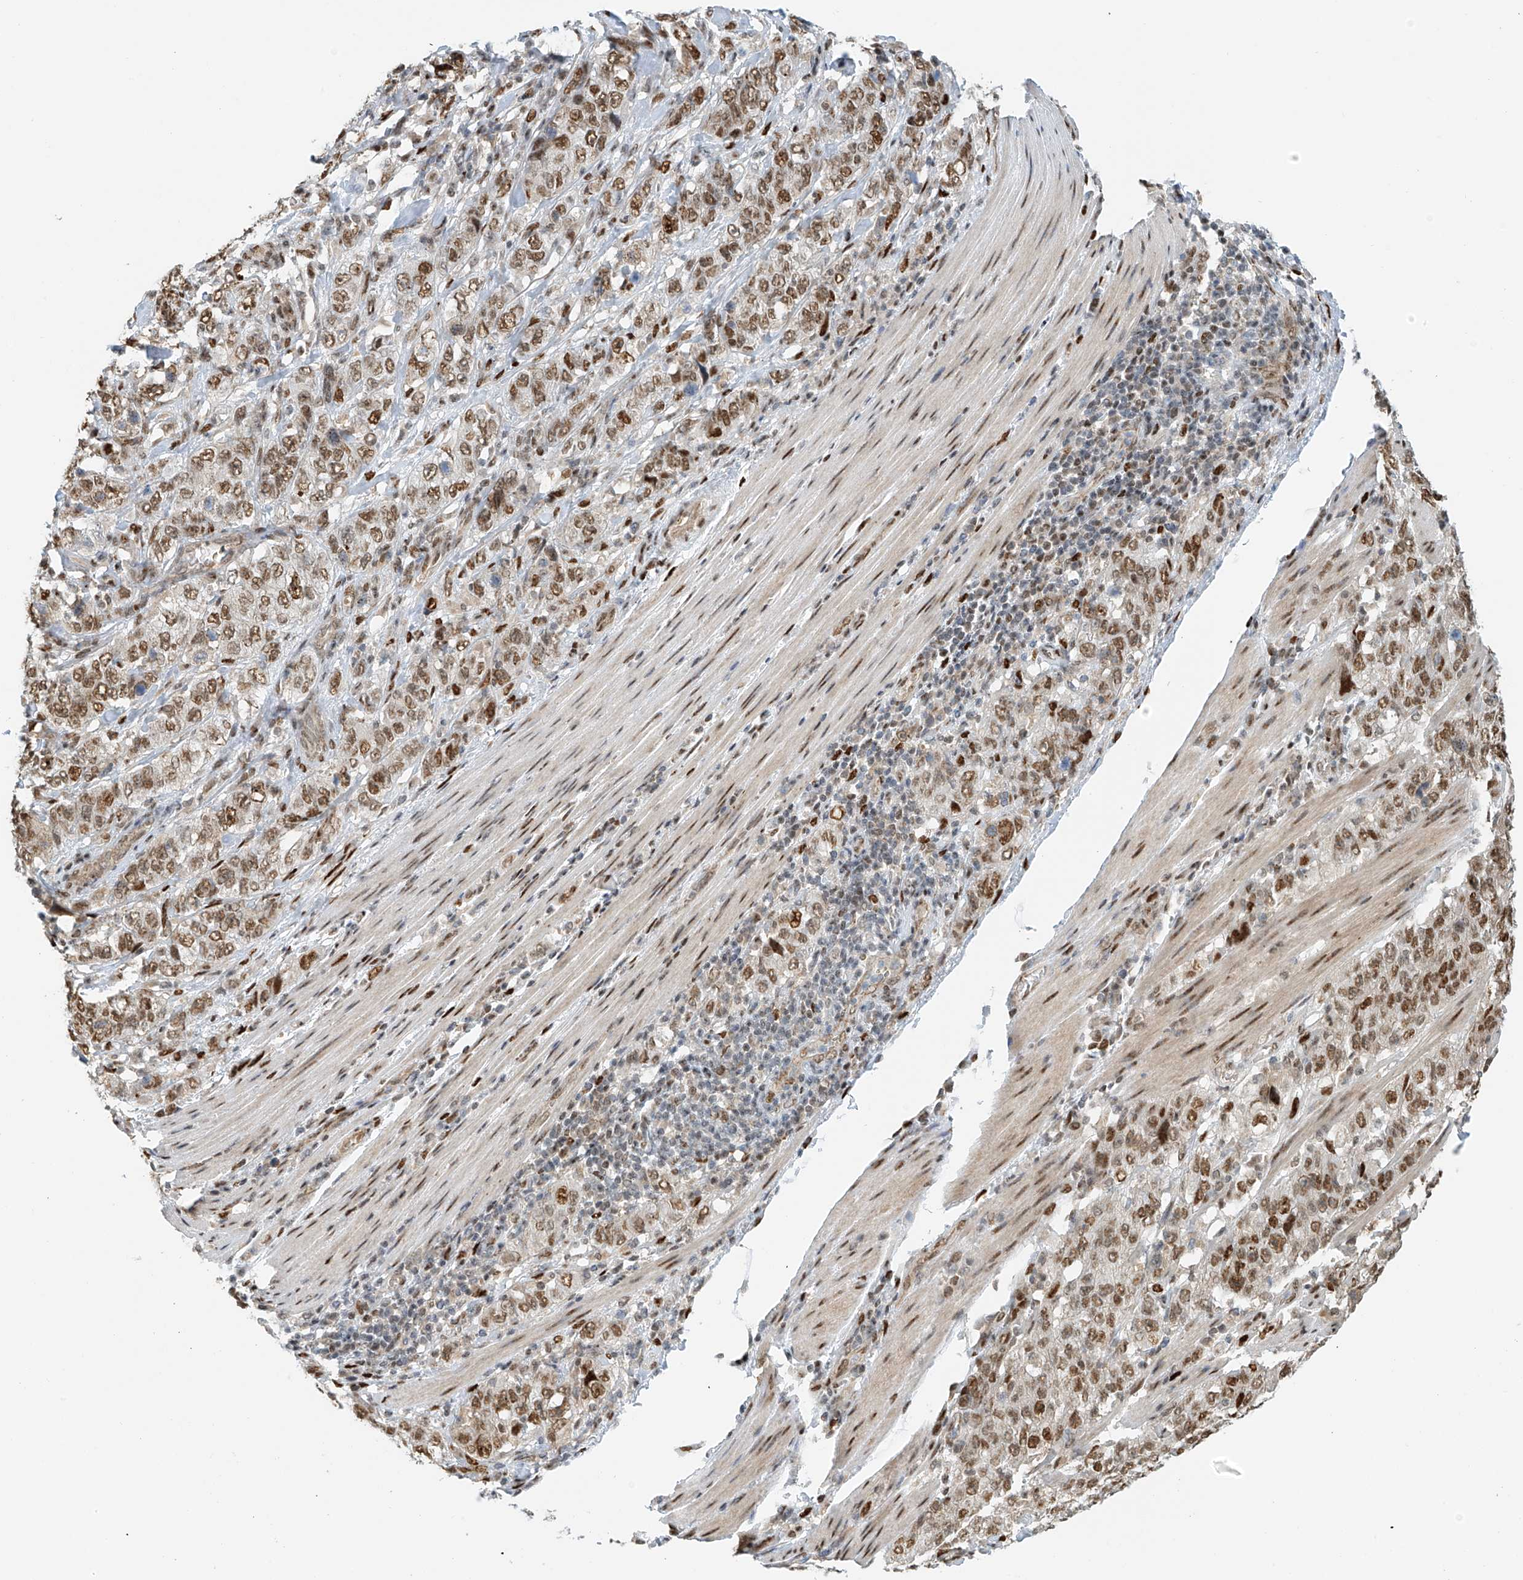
{"staining": {"intensity": "moderate", "quantity": ">75%", "location": "nuclear"}, "tissue": "stomach cancer", "cell_type": "Tumor cells", "image_type": "cancer", "snomed": [{"axis": "morphology", "description": "Adenocarcinoma, NOS"}, {"axis": "topography", "description": "Stomach"}], "caption": "Adenocarcinoma (stomach) stained with a protein marker demonstrates moderate staining in tumor cells.", "gene": "ZNF514", "patient": {"sex": "male", "age": 48}}